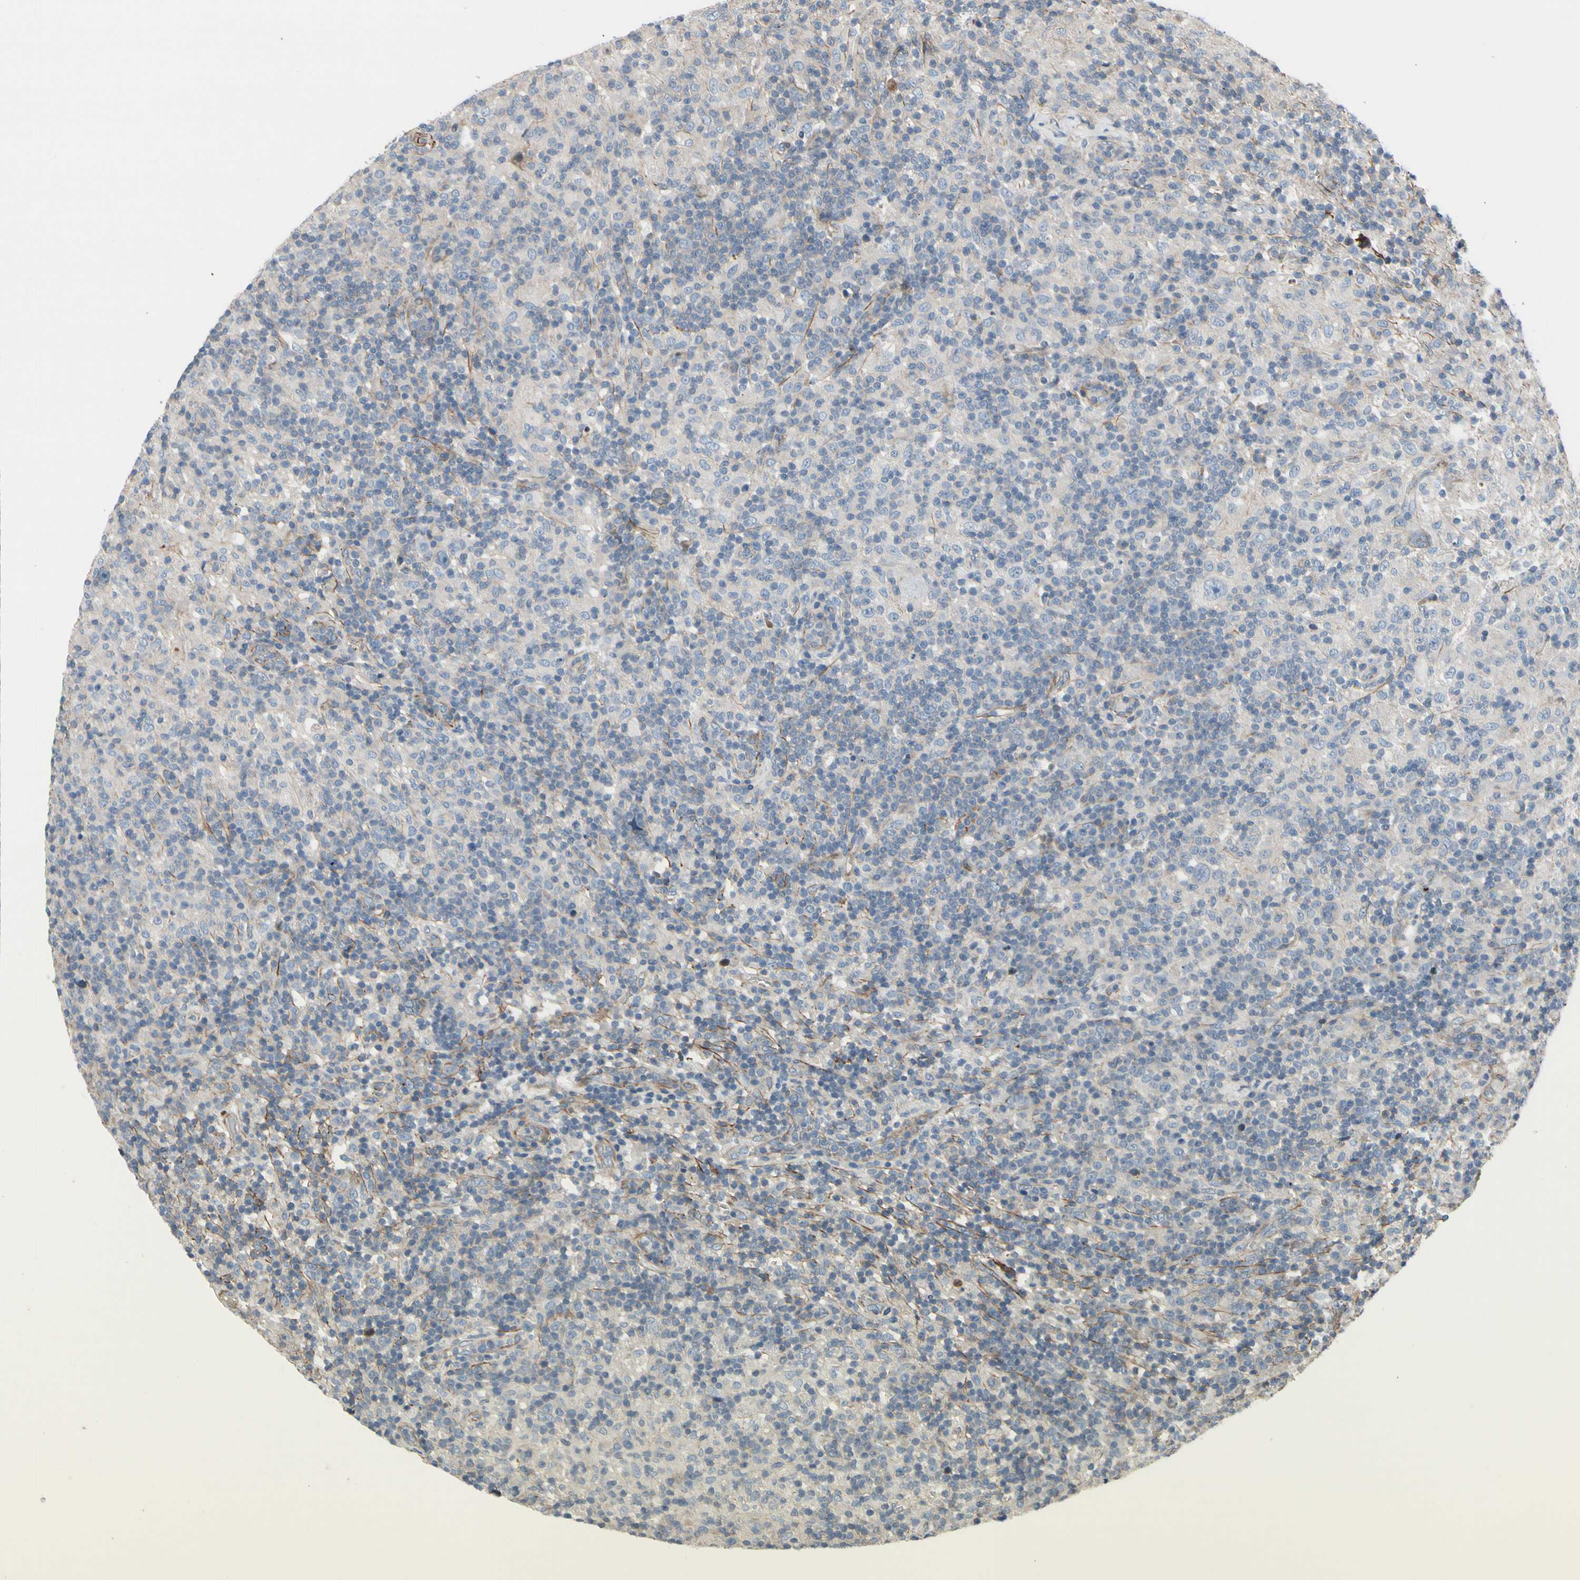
{"staining": {"intensity": "negative", "quantity": "none", "location": "none"}, "tissue": "lymphoma", "cell_type": "Tumor cells", "image_type": "cancer", "snomed": [{"axis": "morphology", "description": "Hodgkin's disease, NOS"}, {"axis": "topography", "description": "Lymph node"}], "caption": "Tumor cells are negative for brown protein staining in Hodgkin's disease.", "gene": "TPM1", "patient": {"sex": "male", "age": 70}}